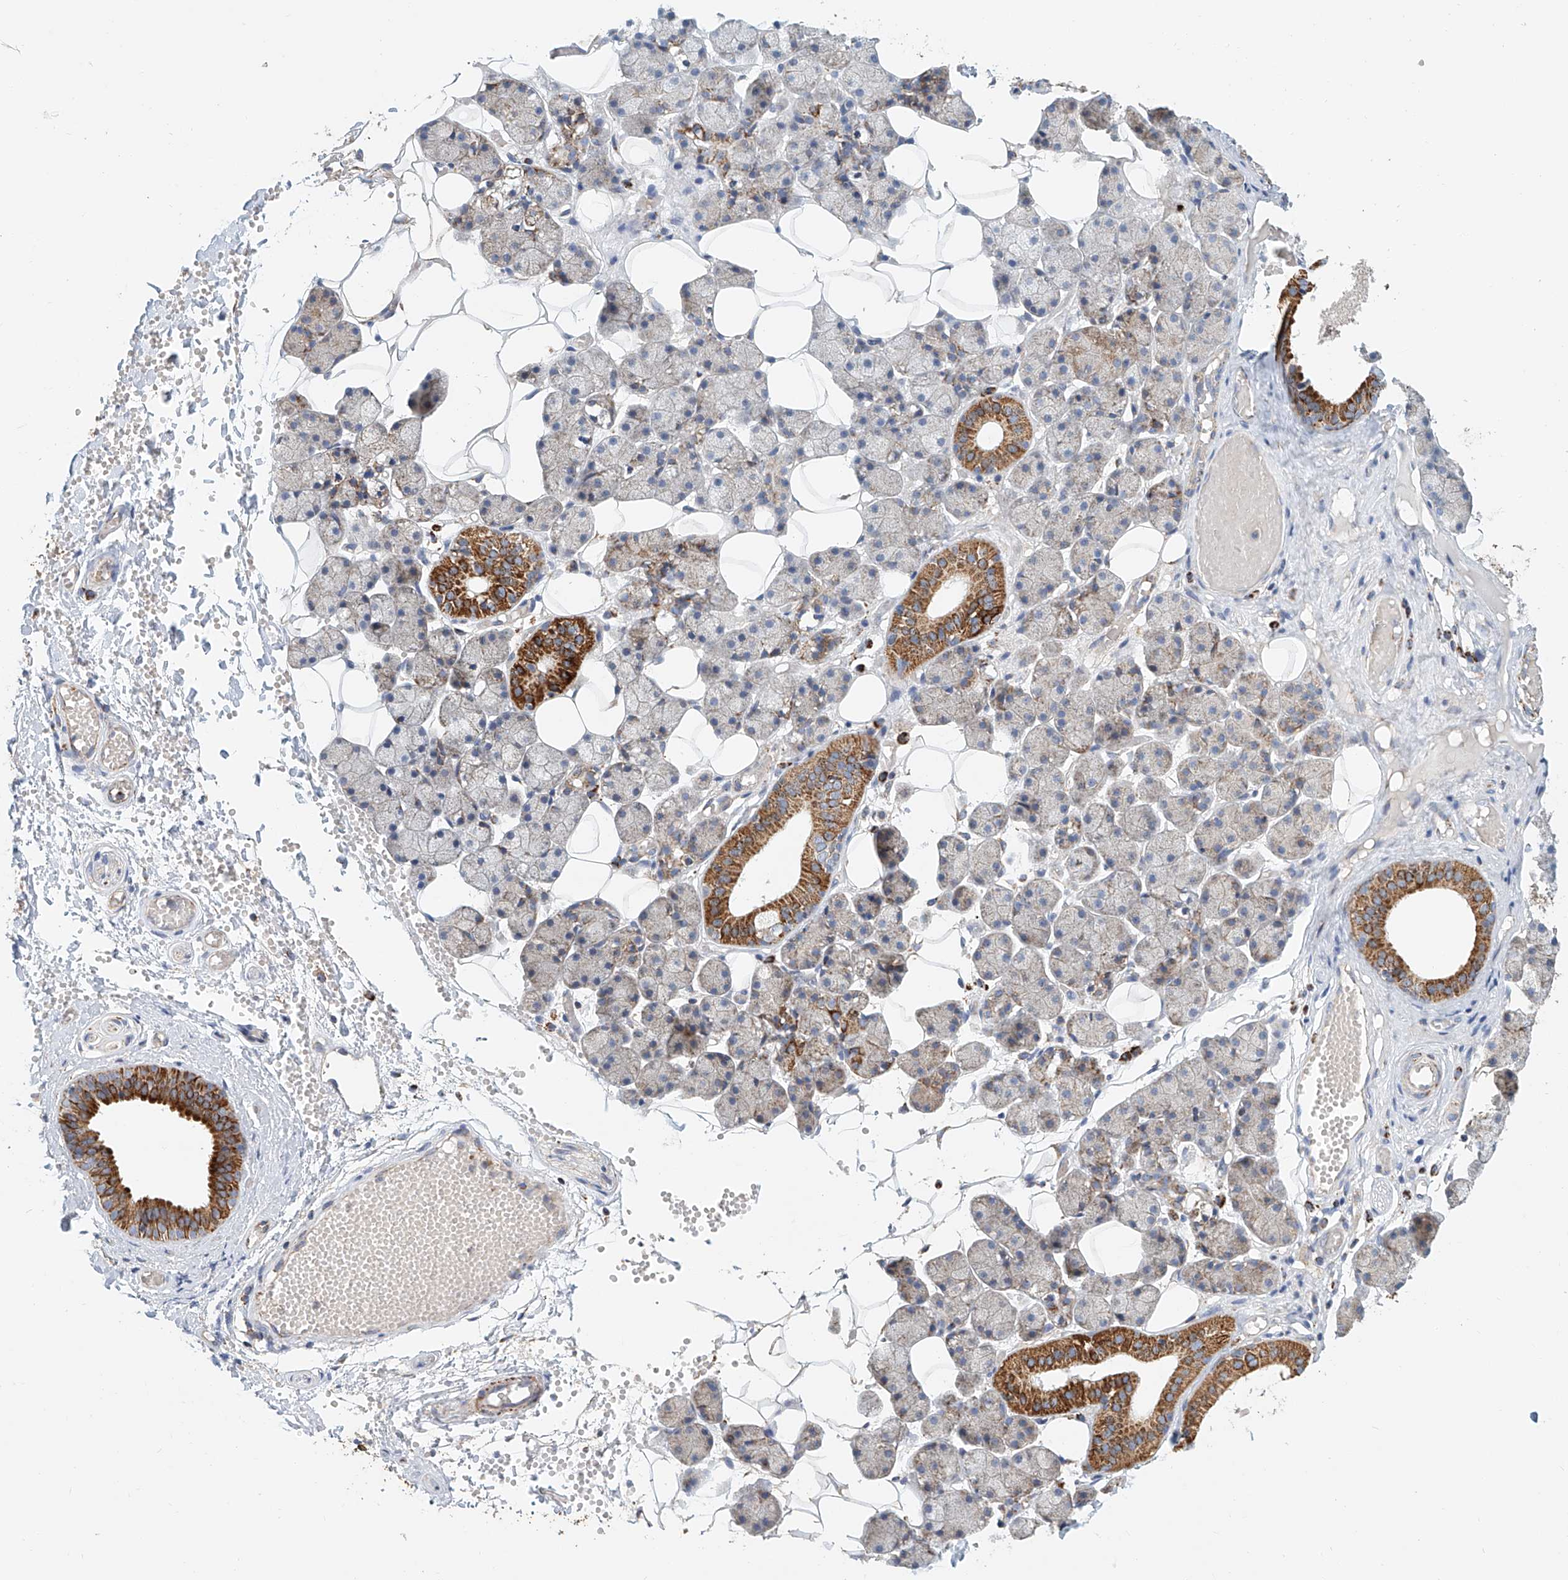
{"staining": {"intensity": "strong", "quantity": "<25%", "location": "cytoplasmic/membranous"}, "tissue": "salivary gland", "cell_type": "Glandular cells", "image_type": "normal", "snomed": [{"axis": "morphology", "description": "Normal tissue, NOS"}, {"axis": "topography", "description": "Salivary gland"}], "caption": "Immunohistochemistry micrograph of unremarkable salivary gland: salivary gland stained using IHC exhibits medium levels of strong protein expression localized specifically in the cytoplasmic/membranous of glandular cells, appearing as a cytoplasmic/membranous brown color.", "gene": "MCL1", "patient": {"sex": "female", "age": 33}}